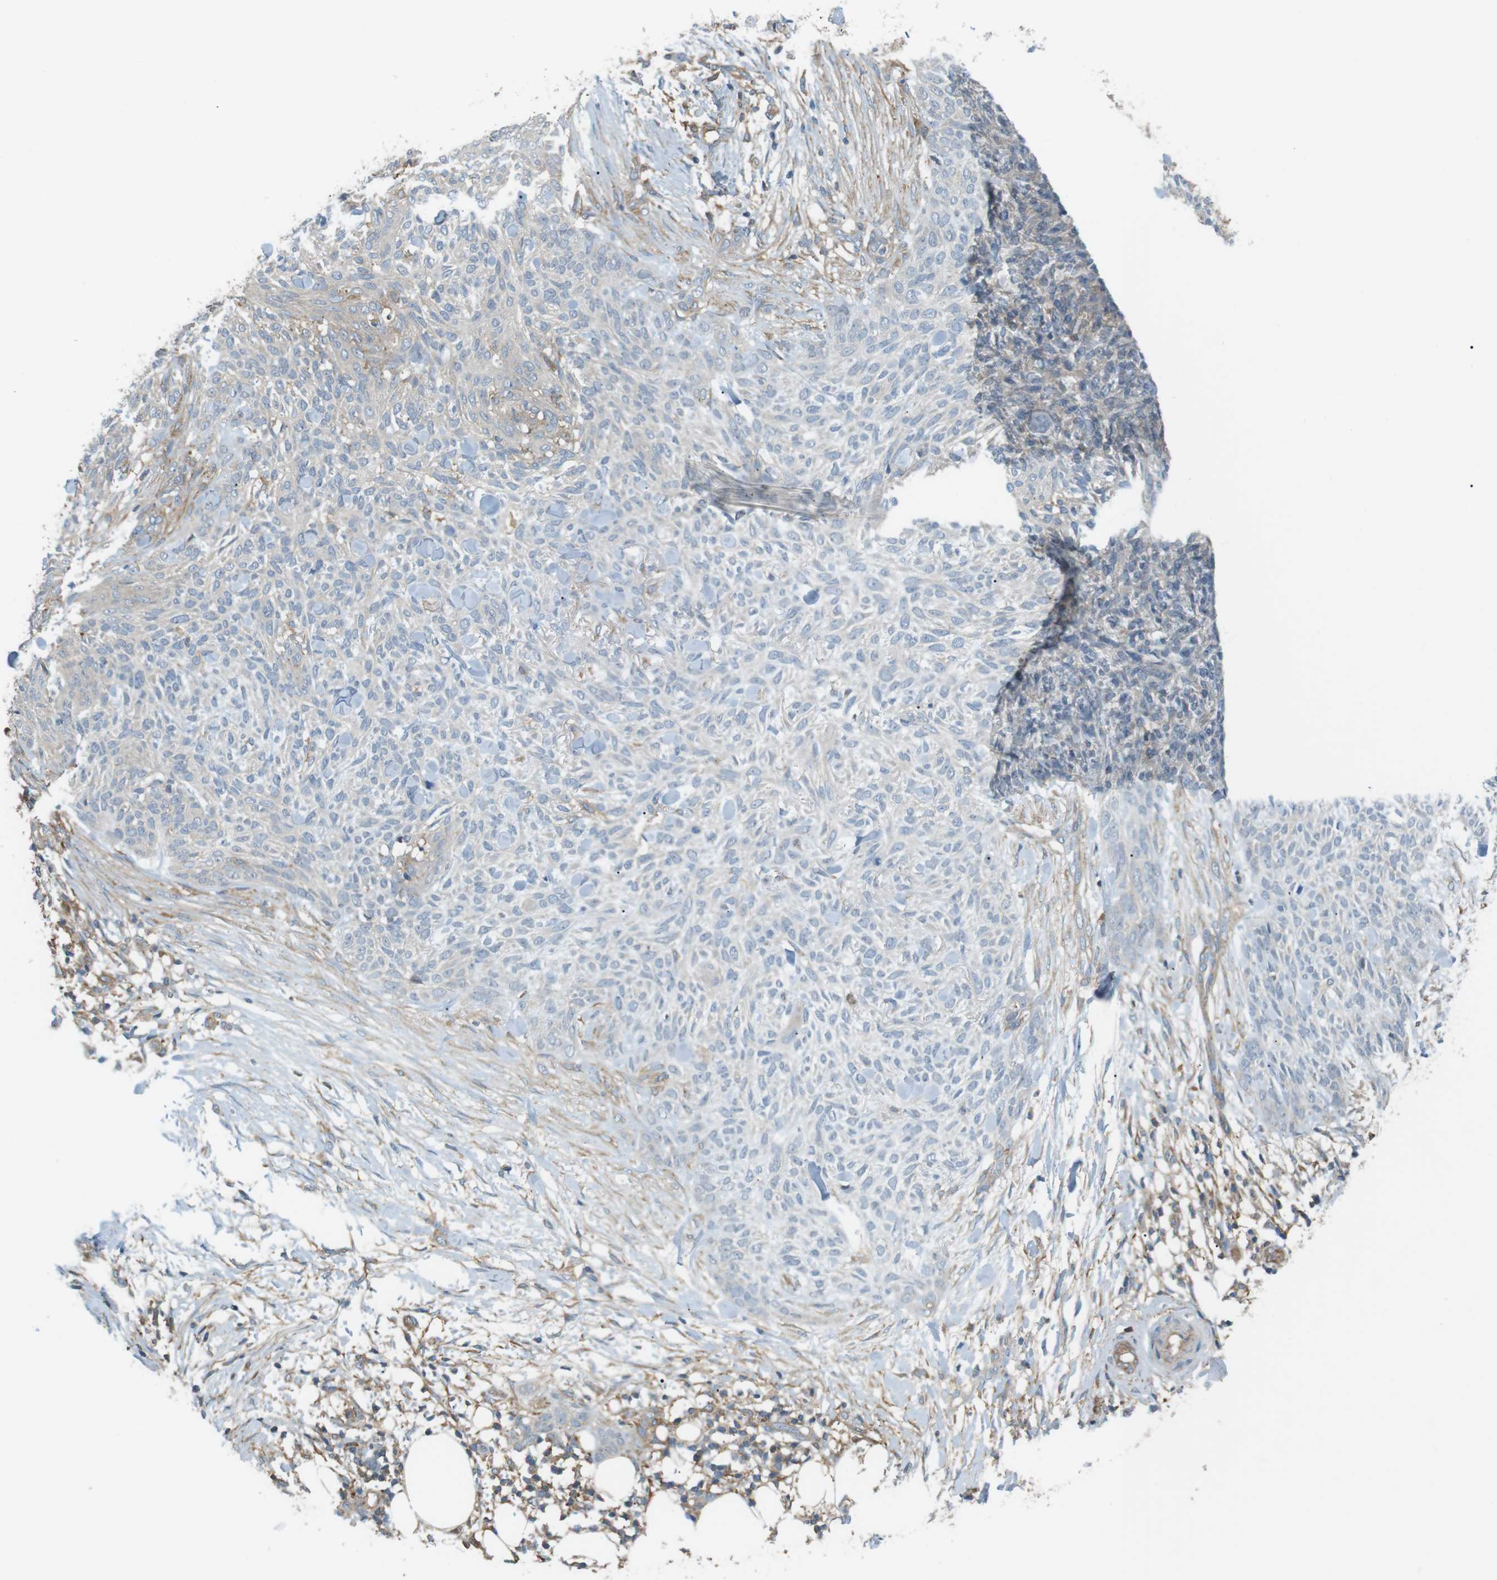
{"staining": {"intensity": "negative", "quantity": "none", "location": "none"}, "tissue": "skin cancer", "cell_type": "Tumor cells", "image_type": "cancer", "snomed": [{"axis": "morphology", "description": "Basal cell carcinoma"}, {"axis": "topography", "description": "Skin"}], "caption": "Tumor cells show no significant expression in skin cancer (basal cell carcinoma).", "gene": "PEPD", "patient": {"sex": "female", "age": 84}}